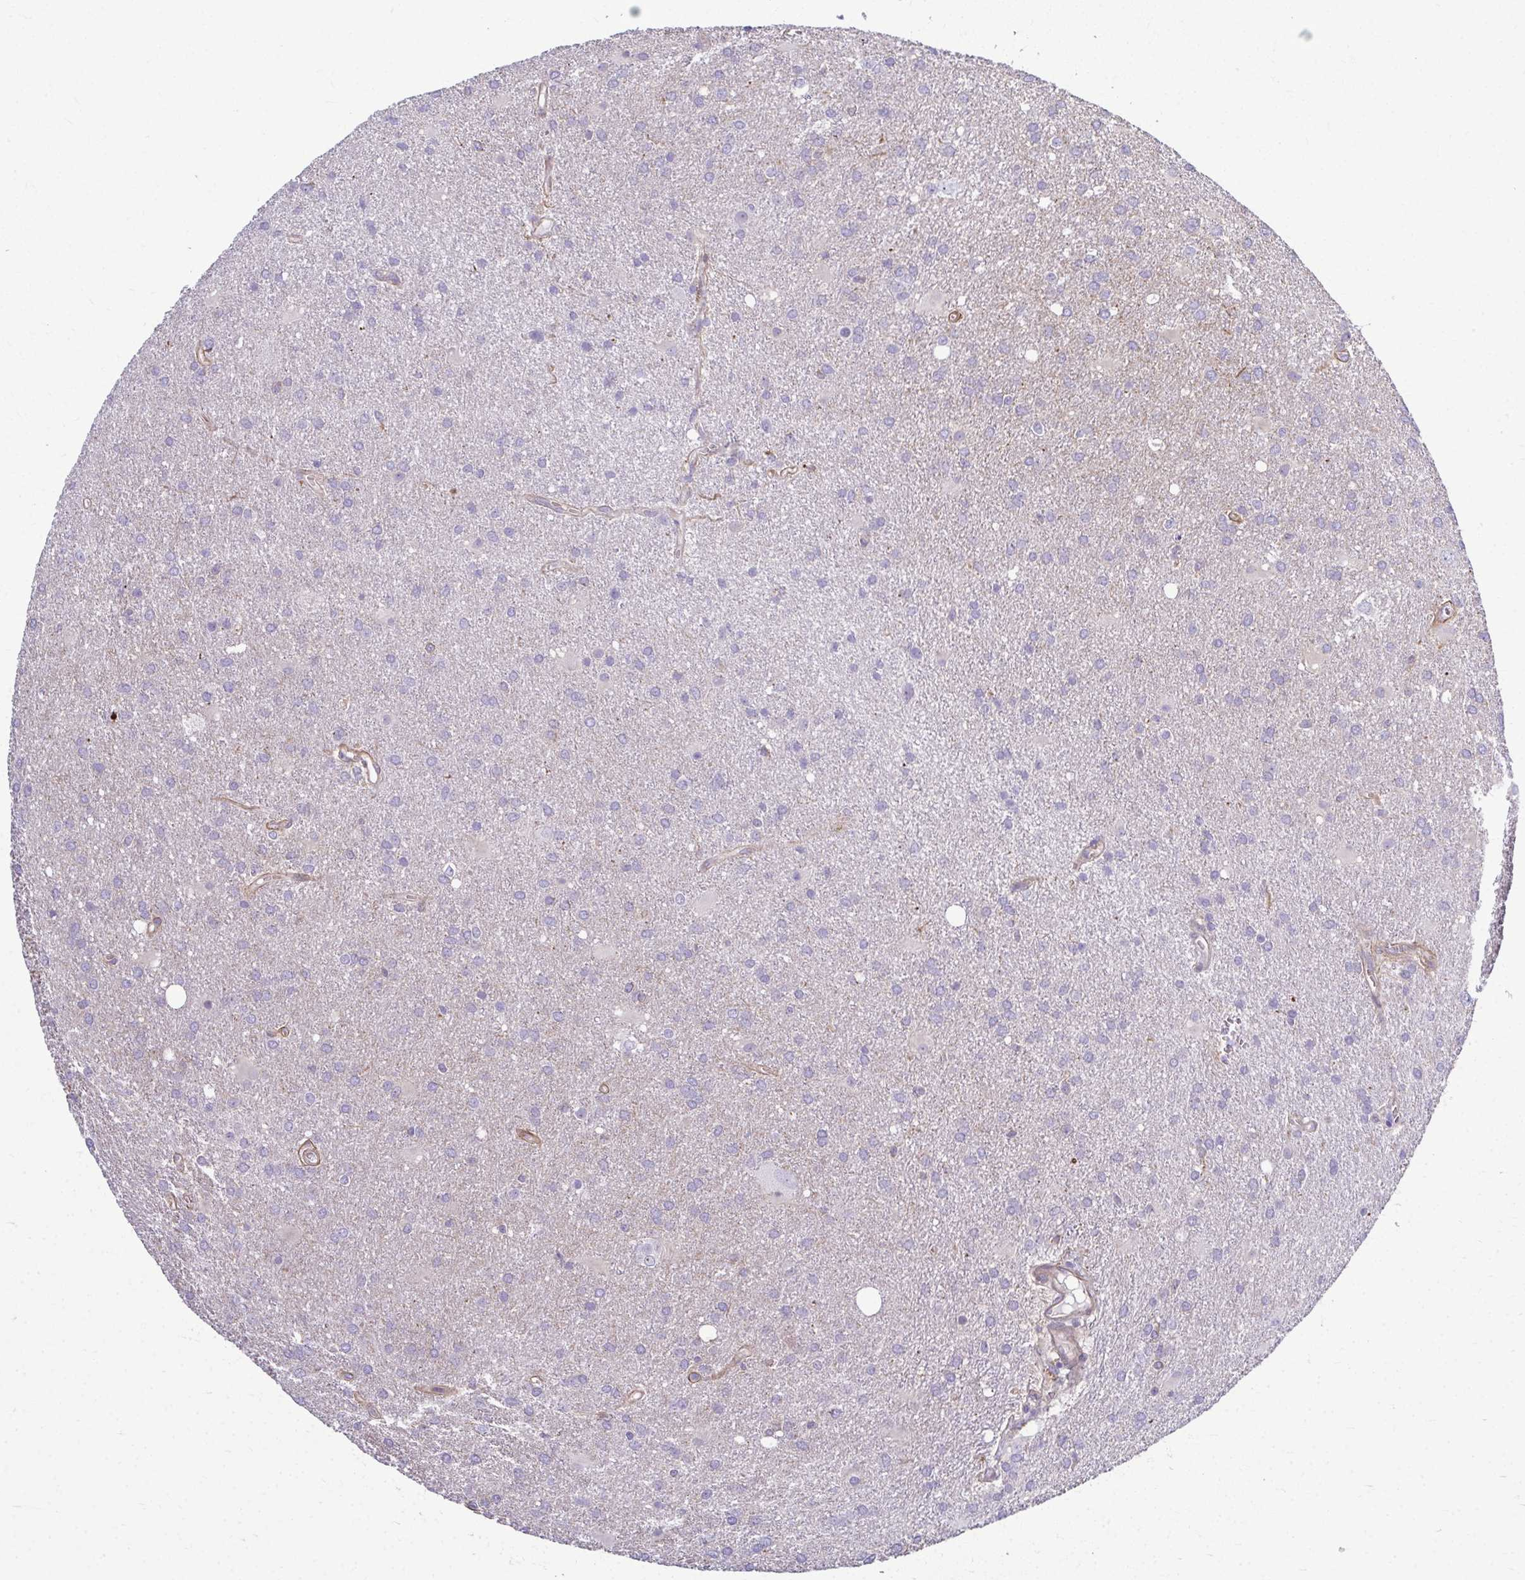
{"staining": {"intensity": "negative", "quantity": "none", "location": "none"}, "tissue": "glioma", "cell_type": "Tumor cells", "image_type": "cancer", "snomed": [{"axis": "morphology", "description": "Glioma, malignant, Low grade"}, {"axis": "topography", "description": "Brain"}], "caption": "Tumor cells are negative for brown protein staining in low-grade glioma (malignant).", "gene": "EID2B", "patient": {"sex": "male", "age": 66}}